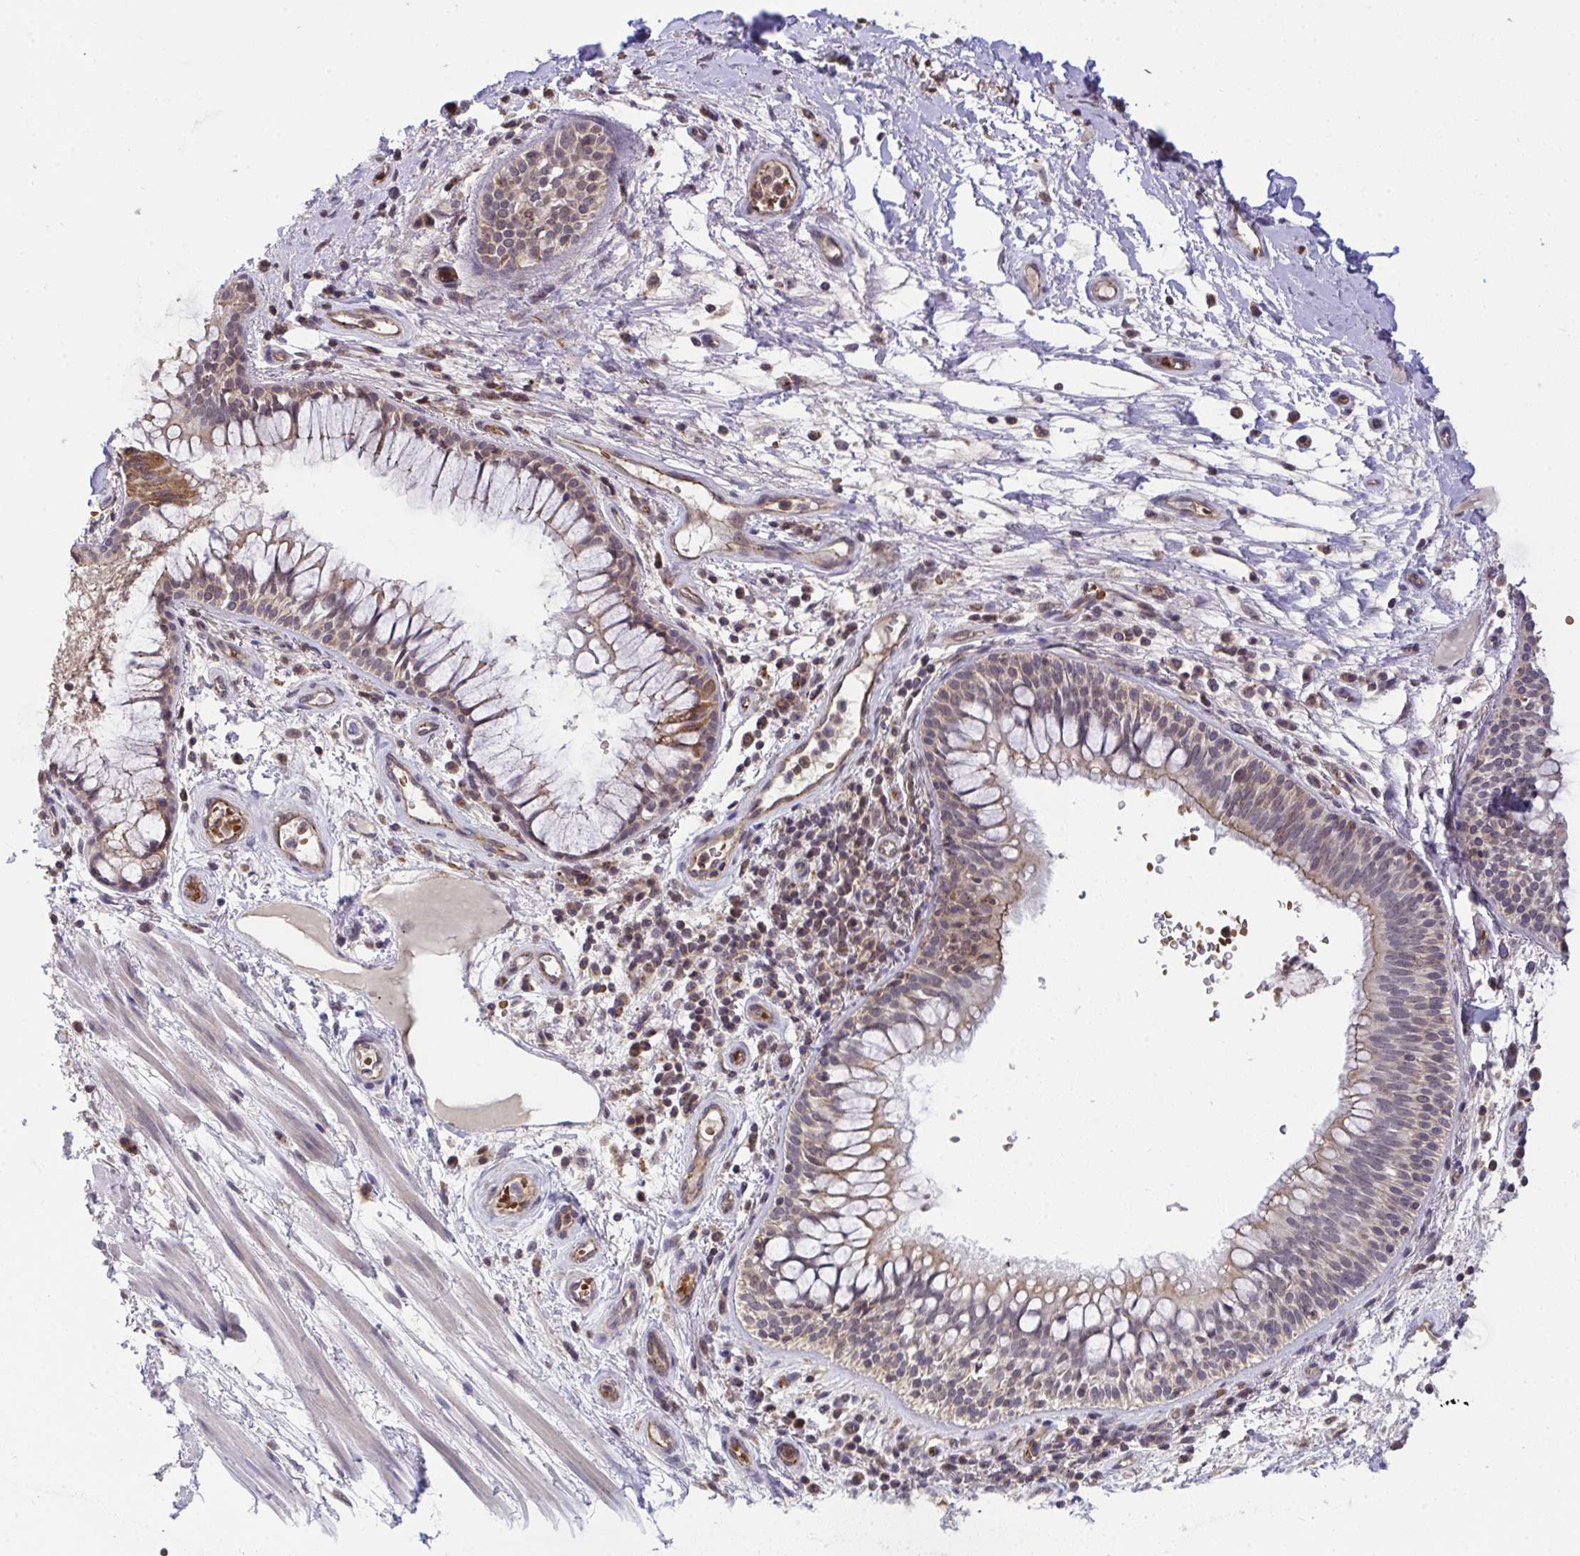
{"staining": {"intensity": "negative", "quantity": "none", "location": "none"}, "tissue": "adipose tissue", "cell_type": "Adipocytes", "image_type": "normal", "snomed": [{"axis": "morphology", "description": "Normal tissue, NOS"}, {"axis": "topography", "description": "Cartilage tissue"}, {"axis": "topography", "description": "Bronchus"}], "caption": "High power microscopy histopathology image of an immunohistochemistry (IHC) histopathology image of benign adipose tissue, revealing no significant staining in adipocytes.", "gene": "PPP1CA", "patient": {"sex": "male", "age": 64}}